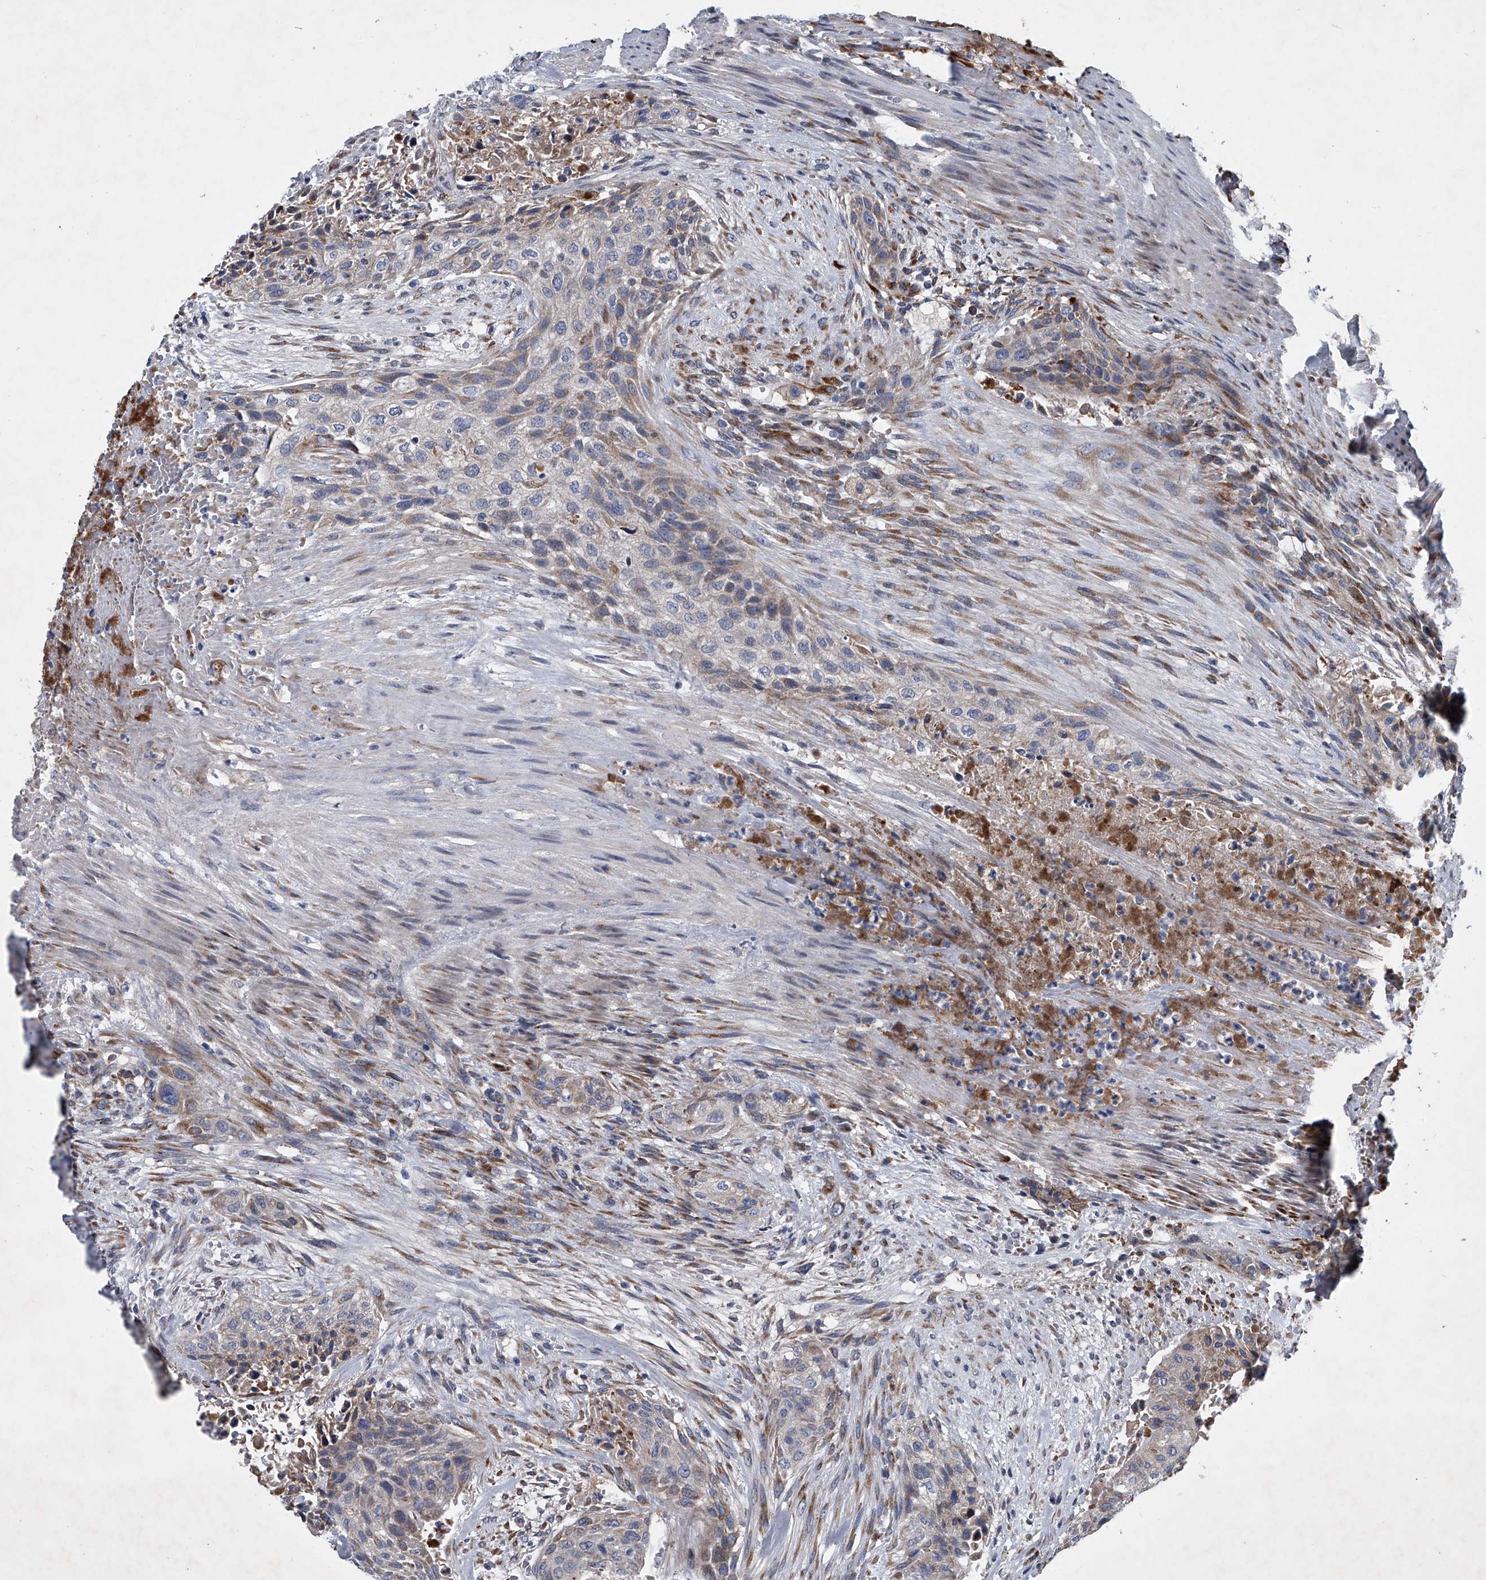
{"staining": {"intensity": "weak", "quantity": "<25%", "location": "cytoplasmic/membranous"}, "tissue": "urothelial cancer", "cell_type": "Tumor cells", "image_type": "cancer", "snomed": [{"axis": "morphology", "description": "Urothelial carcinoma, High grade"}, {"axis": "topography", "description": "Urinary bladder"}], "caption": "The IHC photomicrograph has no significant expression in tumor cells of urothelial cancer tissue.", "gene": "ABCG1", "patient": {"sex": "male", "age": 35}}